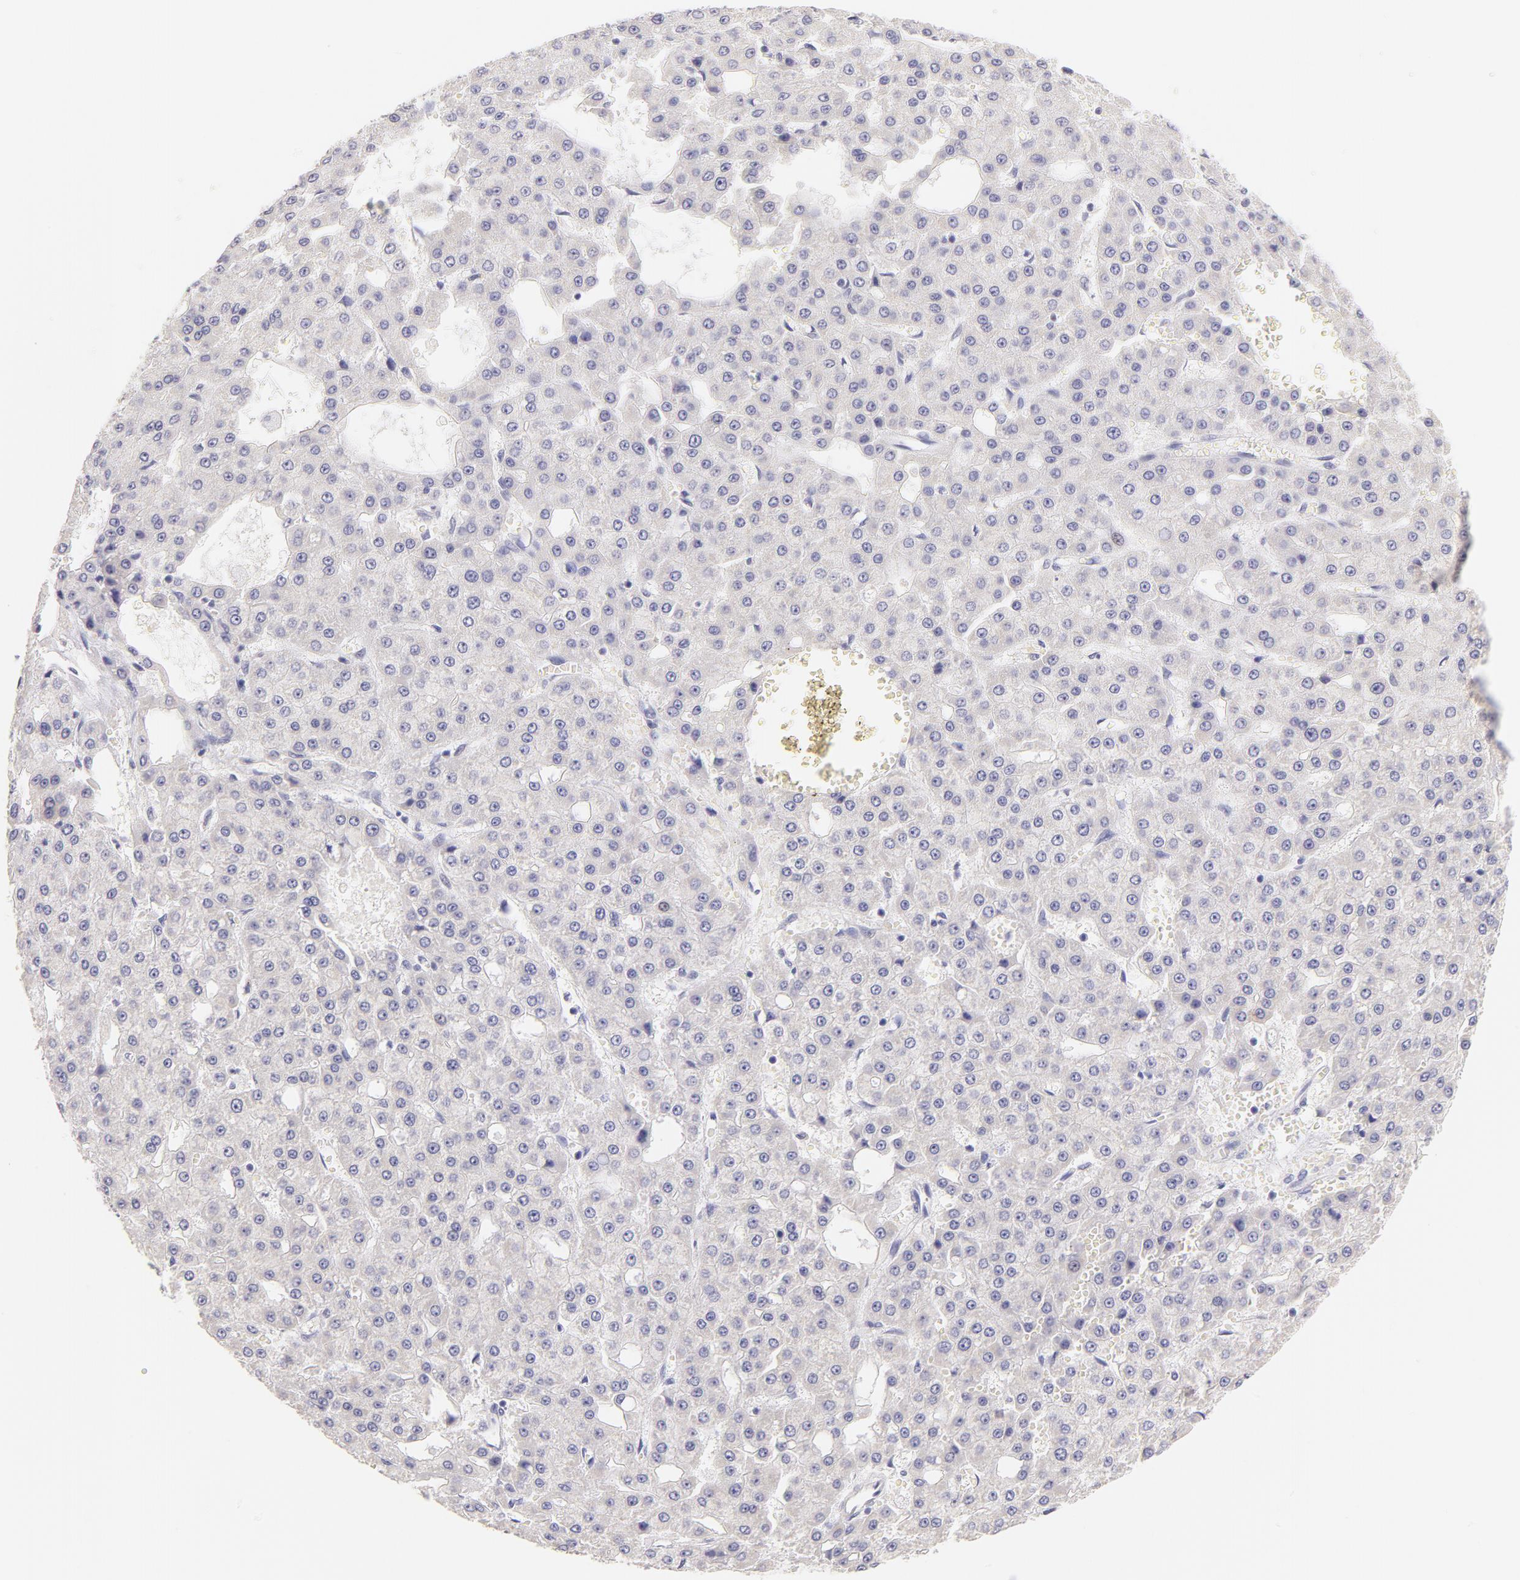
{"staining": {"intensity": "negative", "quantity": "none", "location": "none"}, "tissue": "liver cancer", "cell_type": "Tumor cells", "image_type": "cancer", "snomed": [{"axis": "morphology", "description": "Carcinoma, Hepatocellular, NOS"}, {"axis": "topography", "description": "Liver"}], "caption": "The image reveals no staining of tumor cells in liver hepatocellular carcinoma.", "gene": "CD44", "patient": {"sex": "male", "age": 47}}